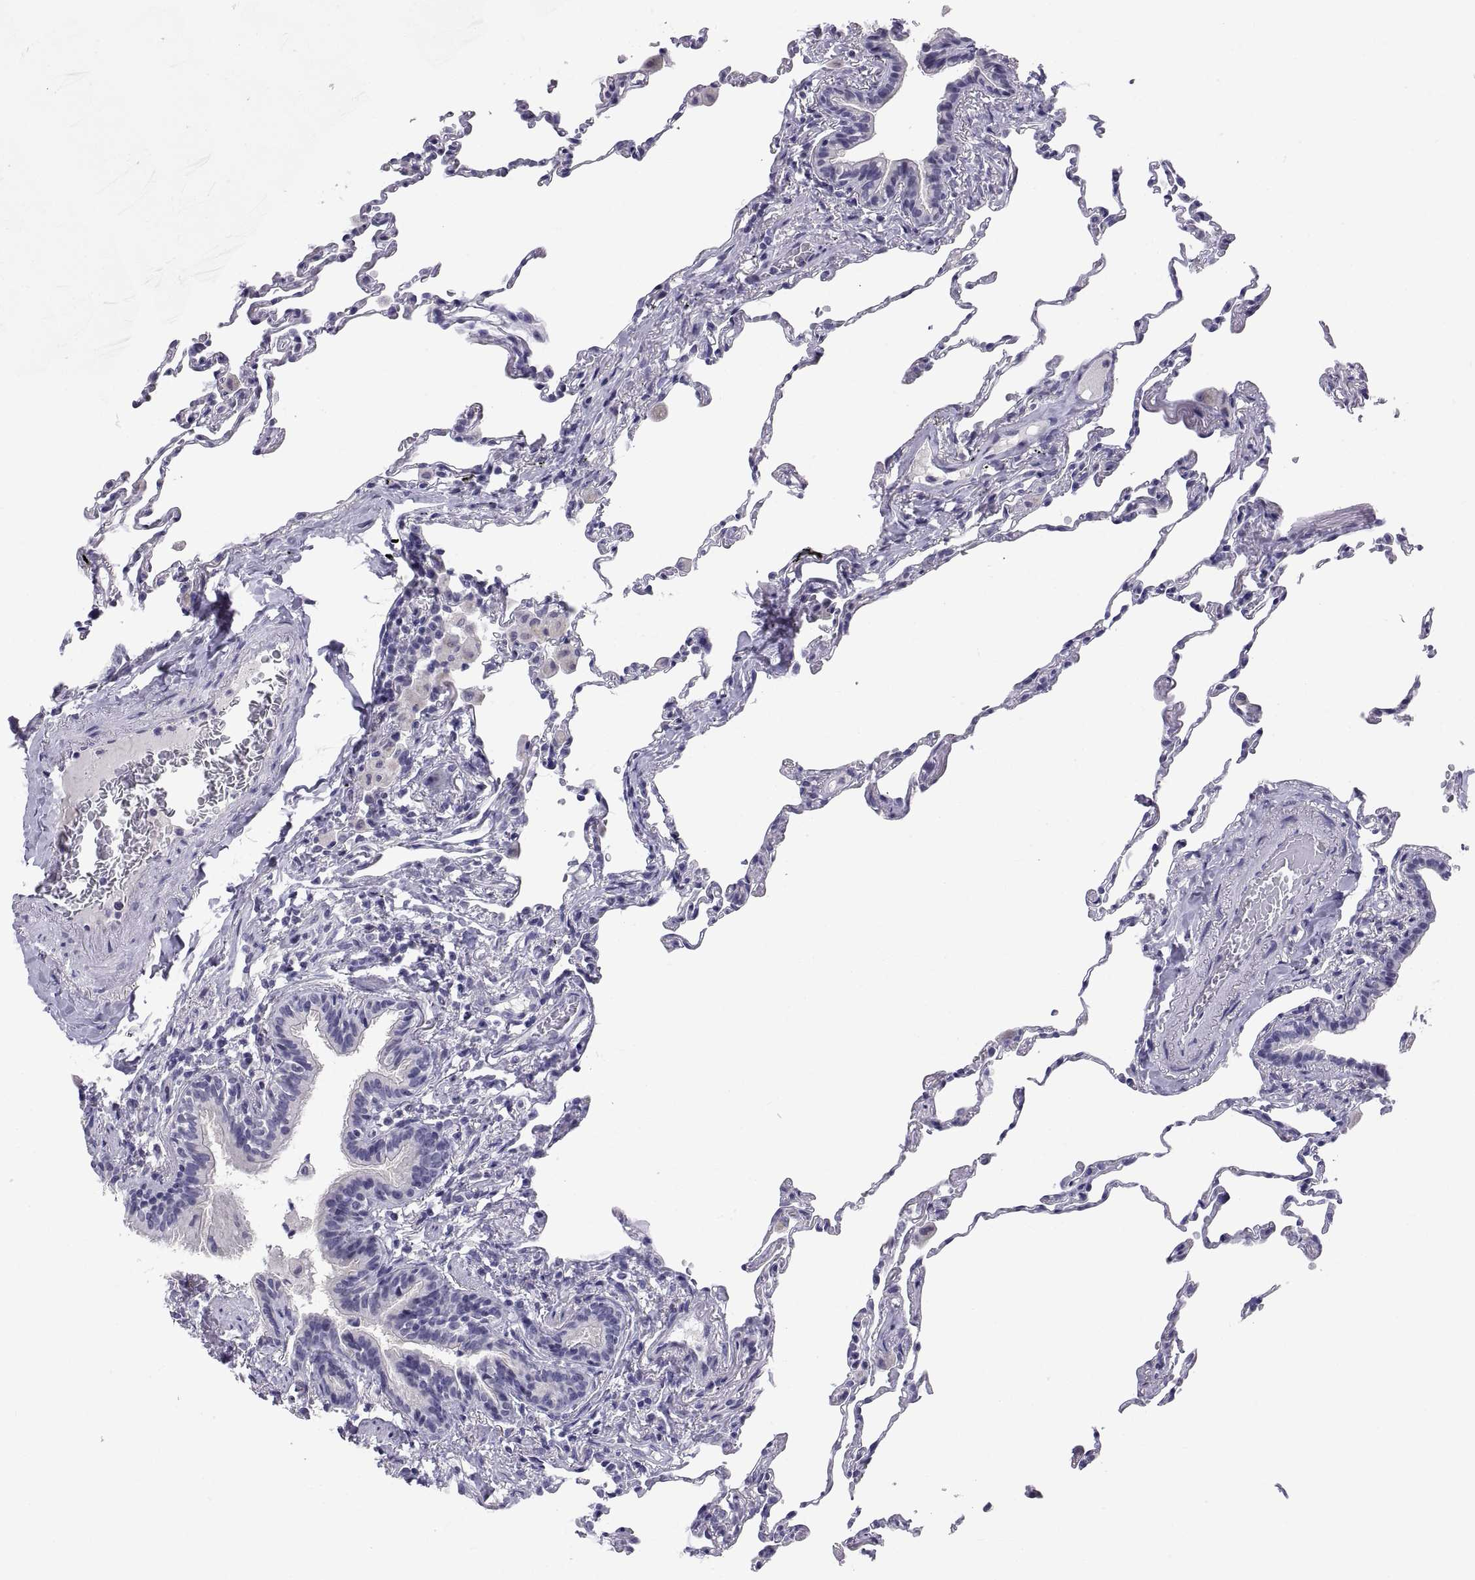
{"staining": {"intensity": "negative", "quantity": "none", "location": "none"}, "tissue": "lung", "cell_type": "Alveolar cells", "image_type": "normal", "snomed": [{"axis": "morphology", "description": "Normal tissue, NOS"}, {"axis": "topography", "description": "Lung"}], "caption": "Immunohistochemical staining of unremarkable human lung shows no significant staining in alveolar cells.", "gene": "TEX13A", "patient": {"sex": "female", "age": 57}}